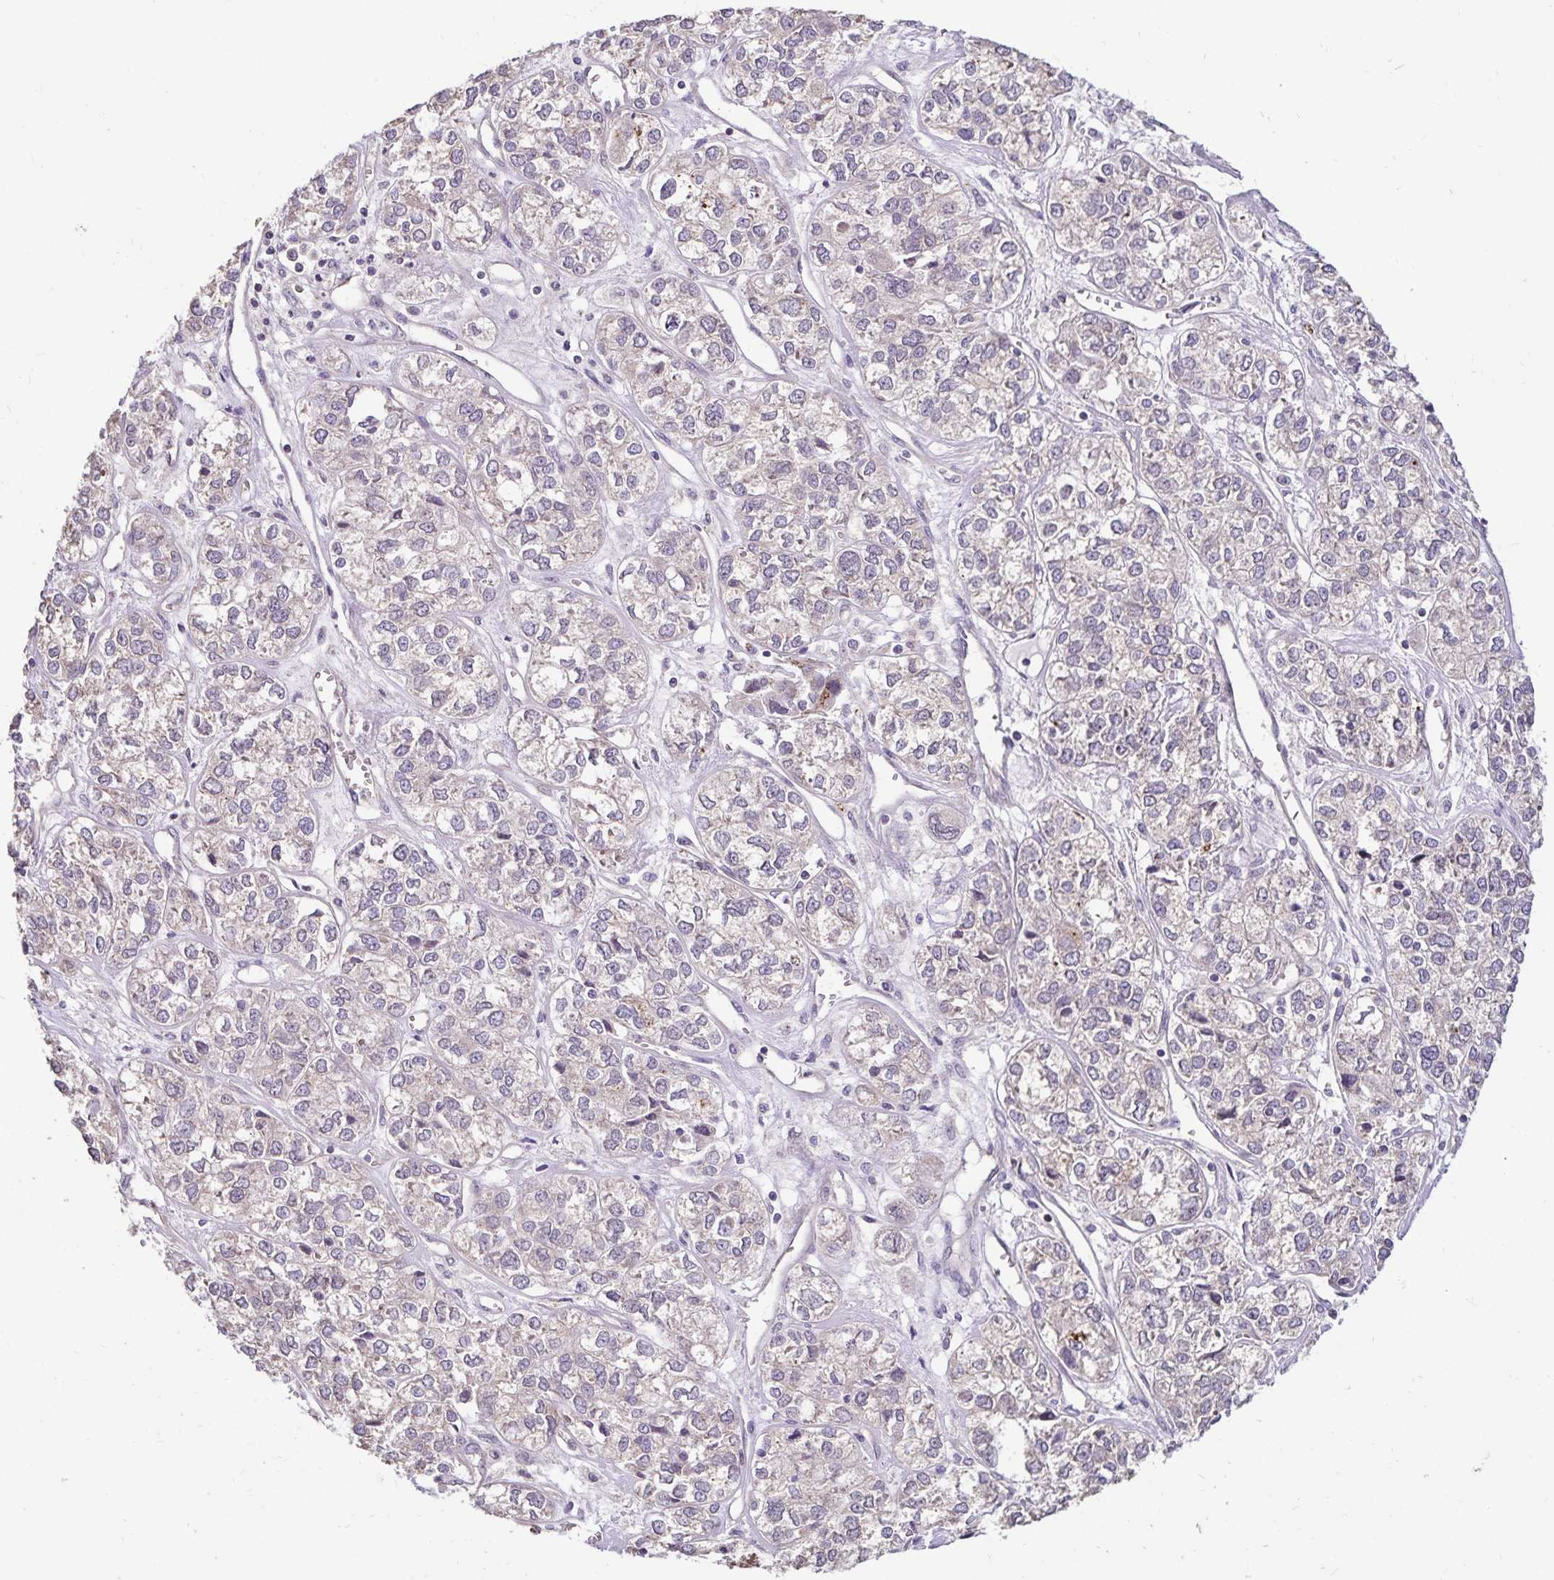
{"staining": {"intensity": "weak", "quantity": "<25%", "location": "cytoplasmic/membranous"}, "tissue": "ovarian cancer", "cell_type": "Tumor cells", "image_type": "cancer", "snomed": [{"axis": "morphology", "description": "Carcinoma, endometroid"}, {"axis": "topography", "description": "Ovary"}], "caption": "Ovarian endometroid carcinoma stained for a protein using immunohistochemistry demonstrates no staining tumor cells.", "gene": "EMC10", "patient": {"sex": "female", "age": 64}}